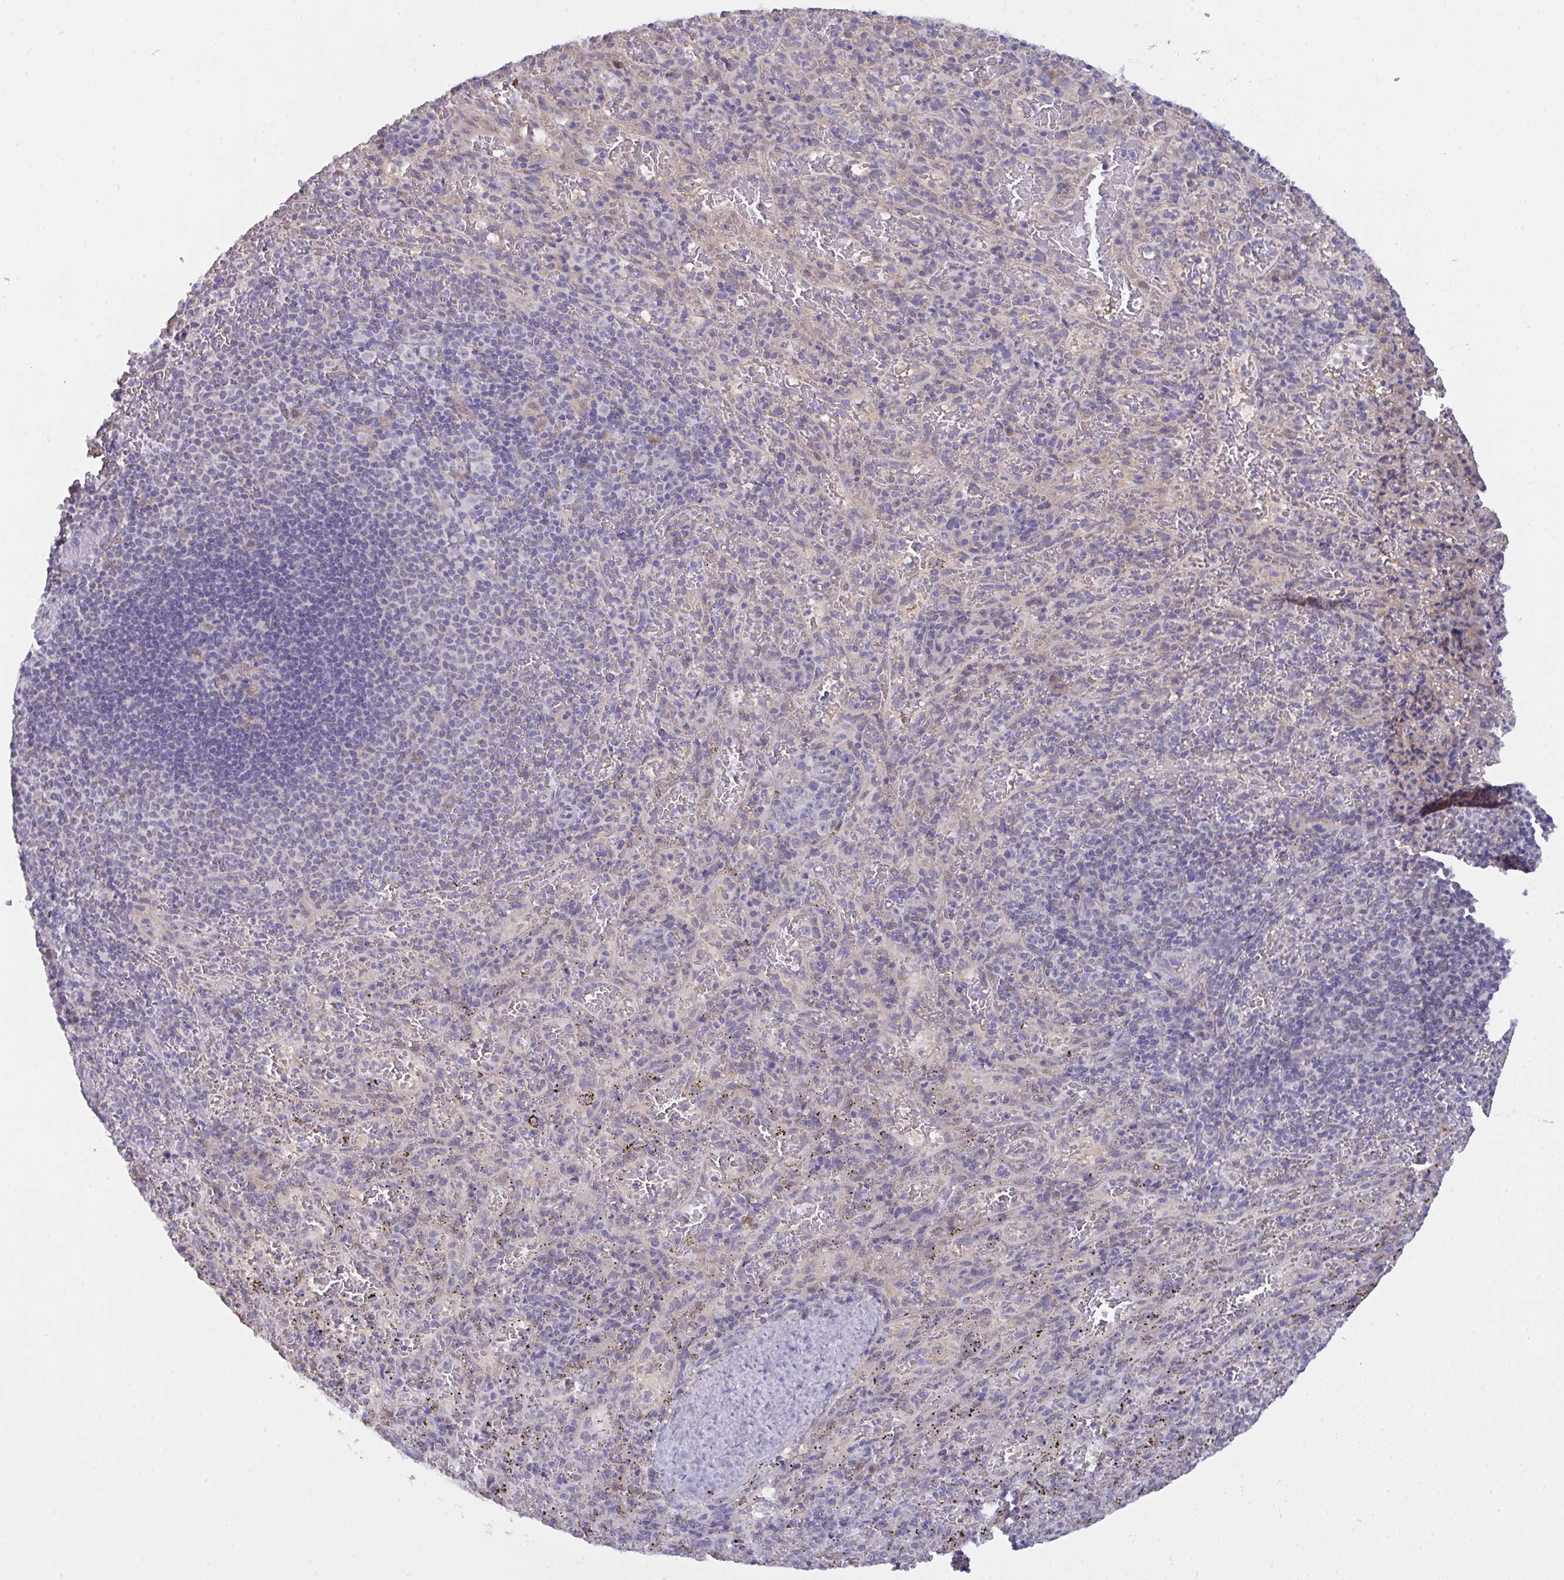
{"staining": {"intensity": "negative", "quantity": "none", "location": "none"}, "tissue": "spleen", "cell_type": "Cells in red pulp", "image_type": "normal", "snomed": [{"axis": "morphology", "description": "Normal tissue, NOS"}, {"axis": "topography", "description": "Spleen"}], "caption": "Immunohistochemistry (IHC) micrograph of benign spleen stained for a protein (brown), which demonstrates no positivity in cells in red pulp.", "gene": "L3HYPDH", "patient": {"sex": "male", "age": 57}}